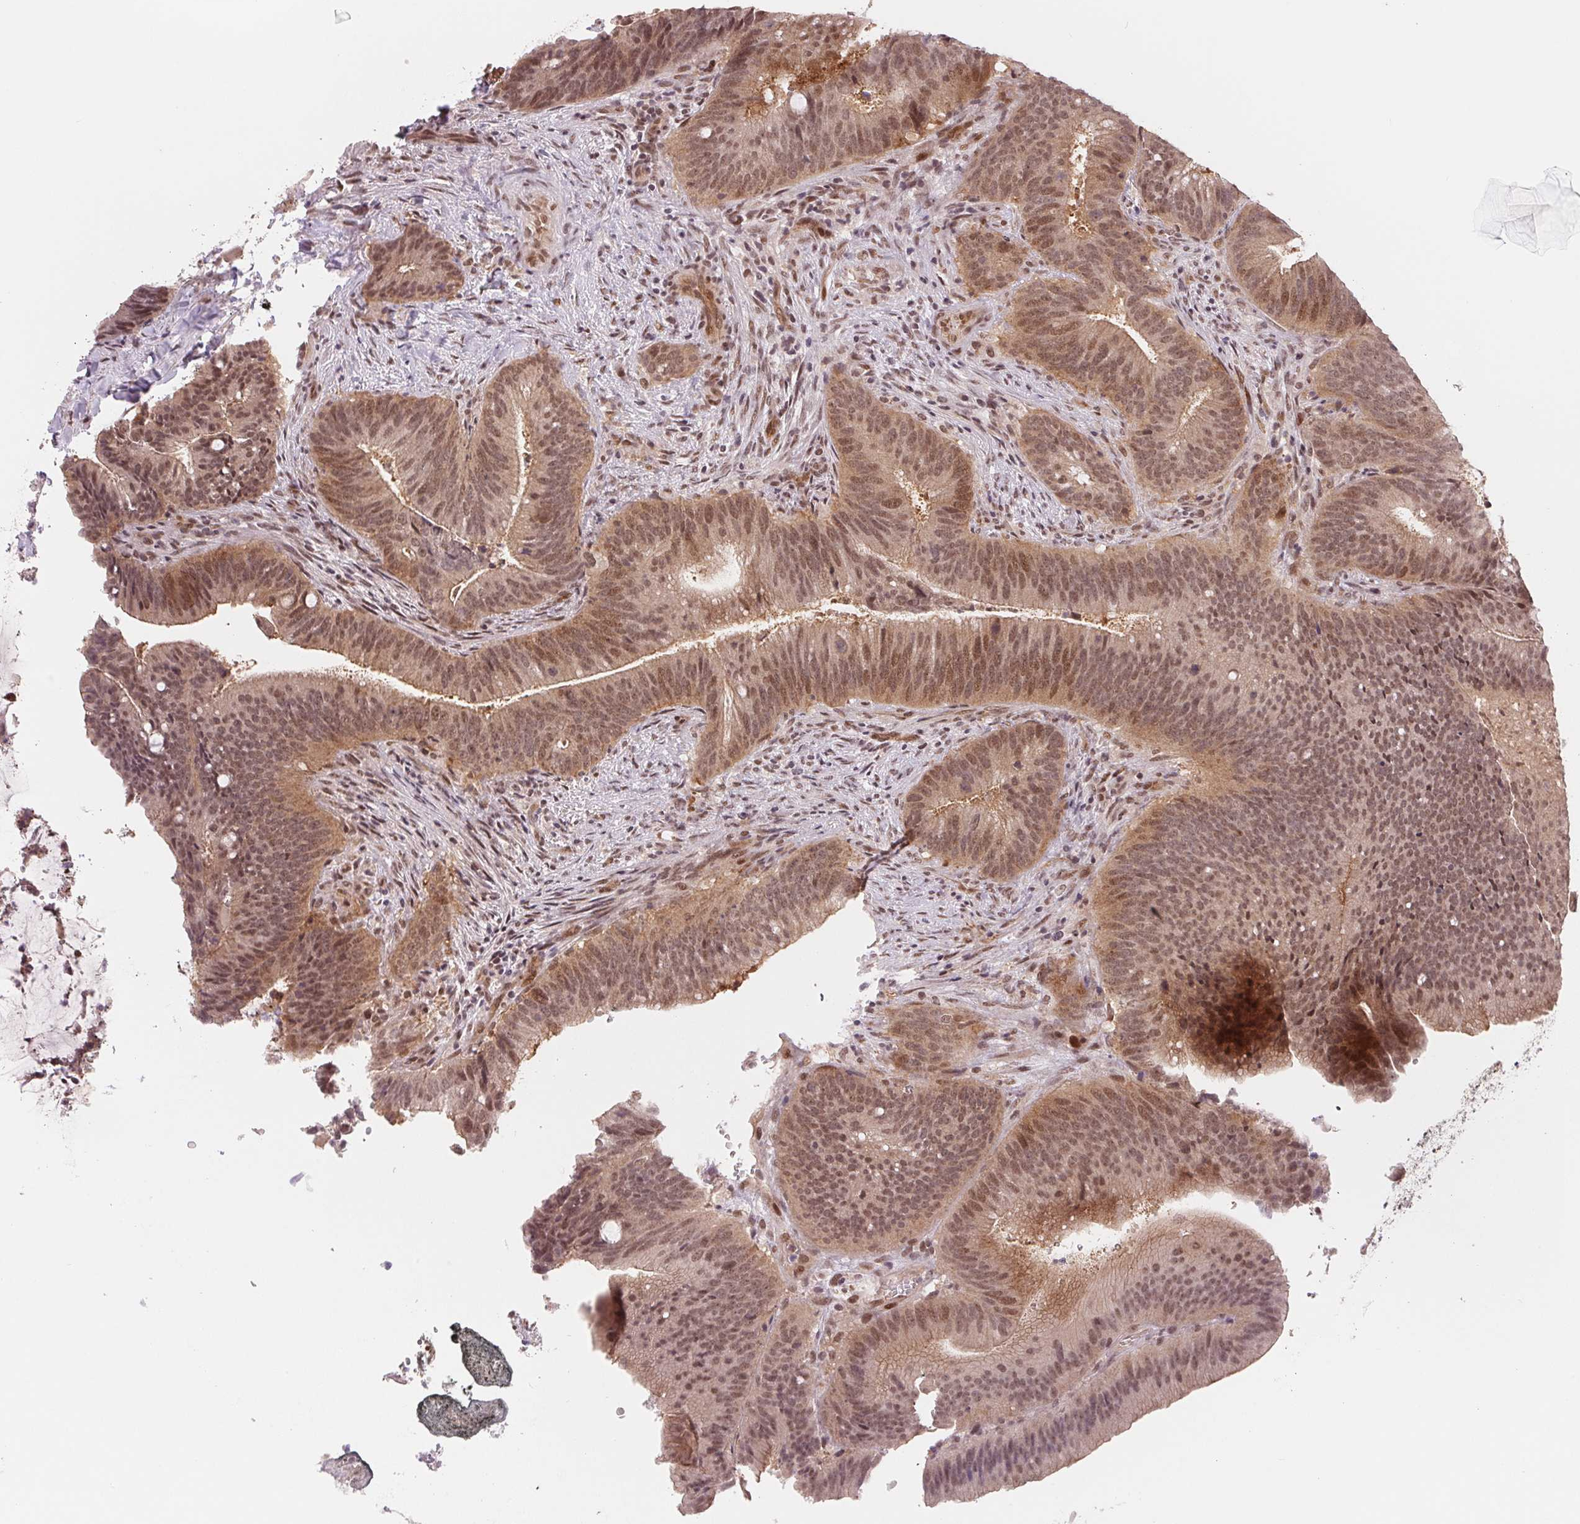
{"staining": {"intensity": "moderate", "quantity": ">75%", "location": "cytoplasmic/membranous,nuclear"}, "tissue": "colorectal cancer", "cell_type": "Tumor cells", "image_type": "cancer", "snomed": [{"axis": "morphology", "description": "Adenocarcinoma, NOS"}, {"axis": "topography", "description": "Colon"}], "caption": "Immunohistochemistry photomicrograph of adenocarcinoma (colorectal) stained for a protein (brown), which displays medium levels of moderate cytoplasmic/membranous and nuclear staining in about >75% of tumor cells.", "gene": "DNAJB6", "patient": {"sex": "female", "age": 43}}